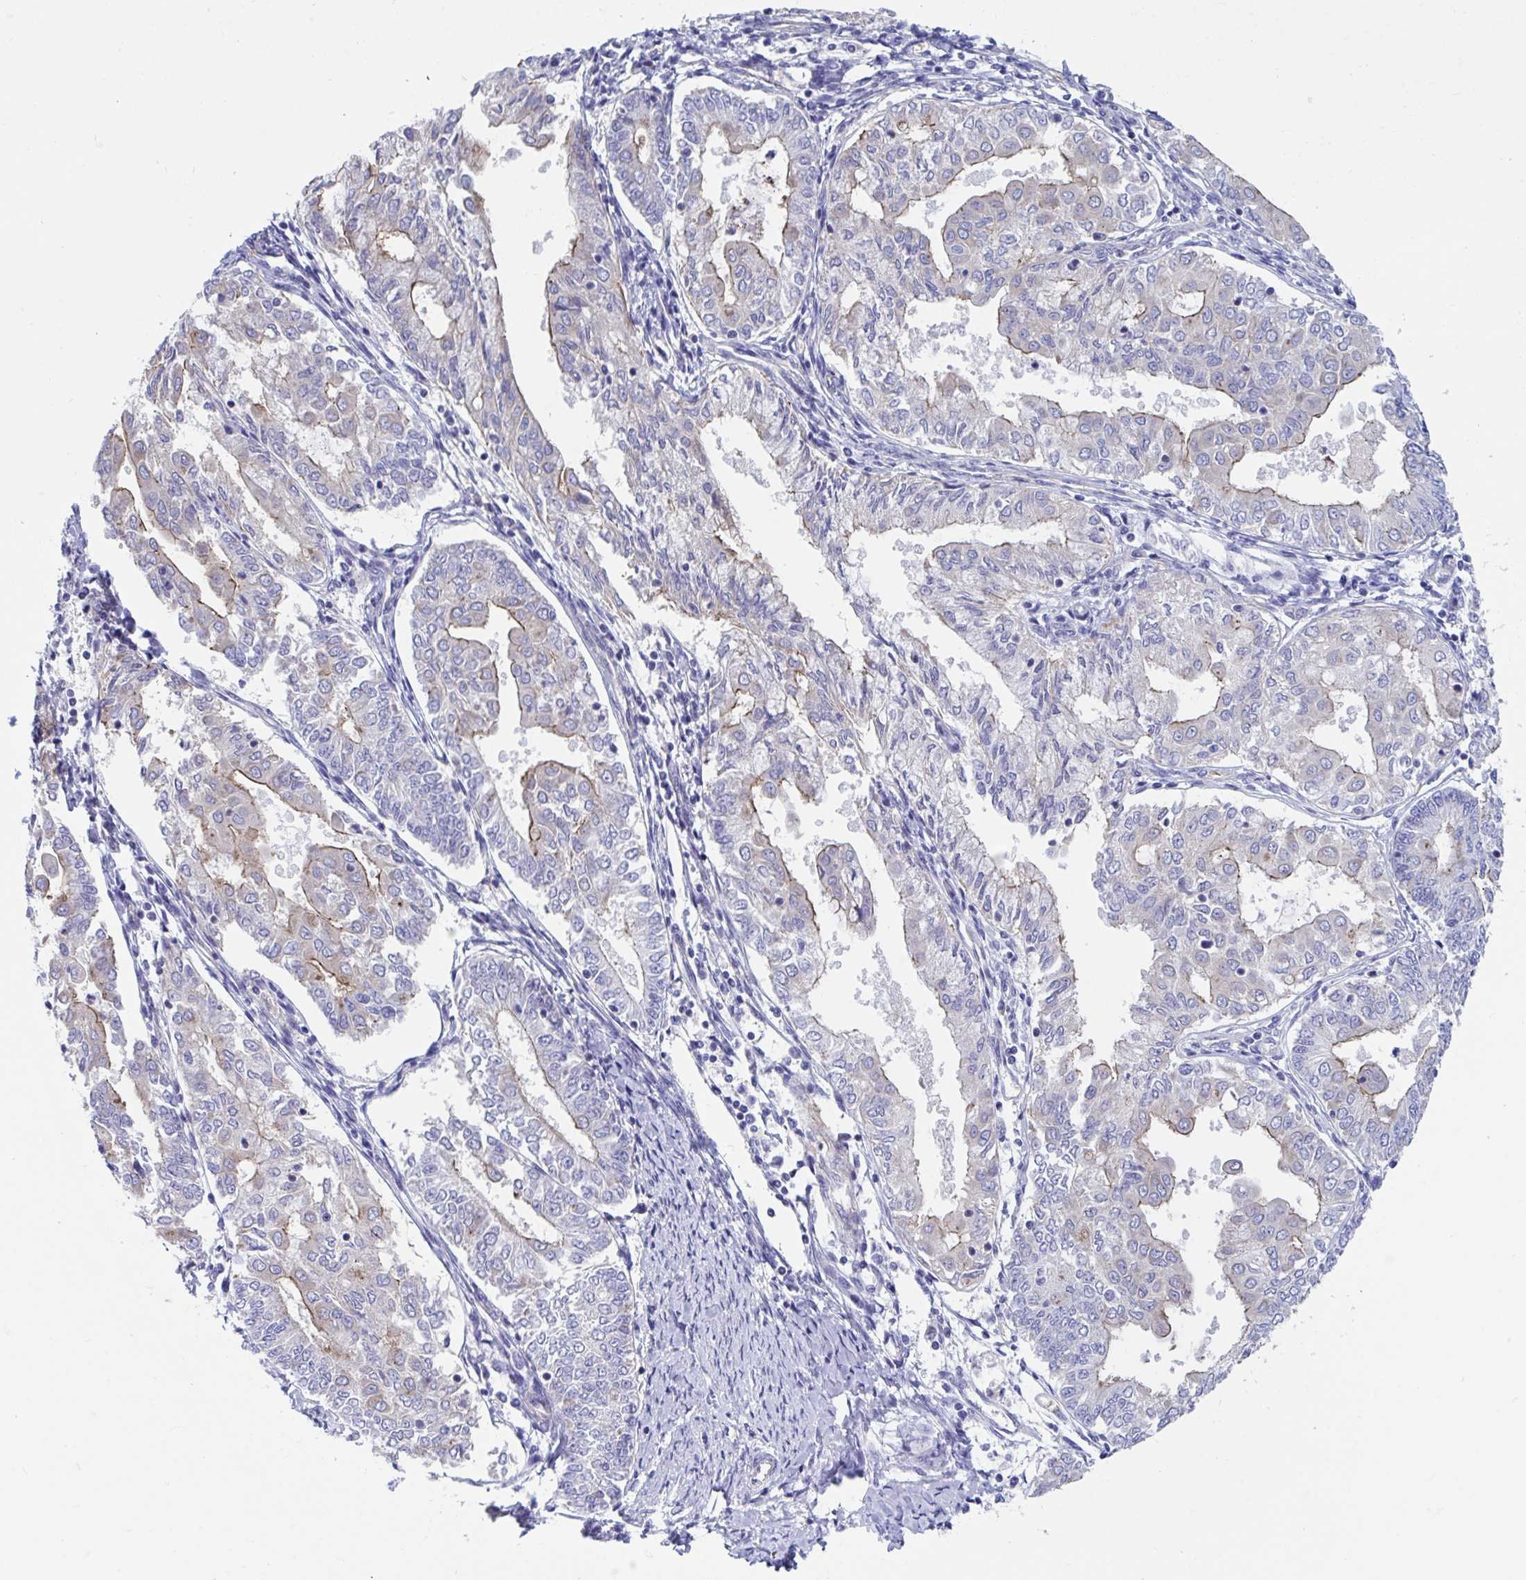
{"staining": {"intensity": "weak", "quantity": "<25%", "location": "cytoplasmic/membranous"}, "tissue": "endometrial cancer", "cell_type": "Tumor cells", "image_type": "cancer", "snomed": [{"axis": "morphology", "description": "Adenocarcinoma, NOS"}, {"axis": "topography", "description": "Endometrium"}], "caption": "This is an immunohistochemistry photomicrograph of human endometrial cancer. There is no positivity in tumor cells.", "gene": "TTC30B", "patient": {"sex": "female", "age": 68}}